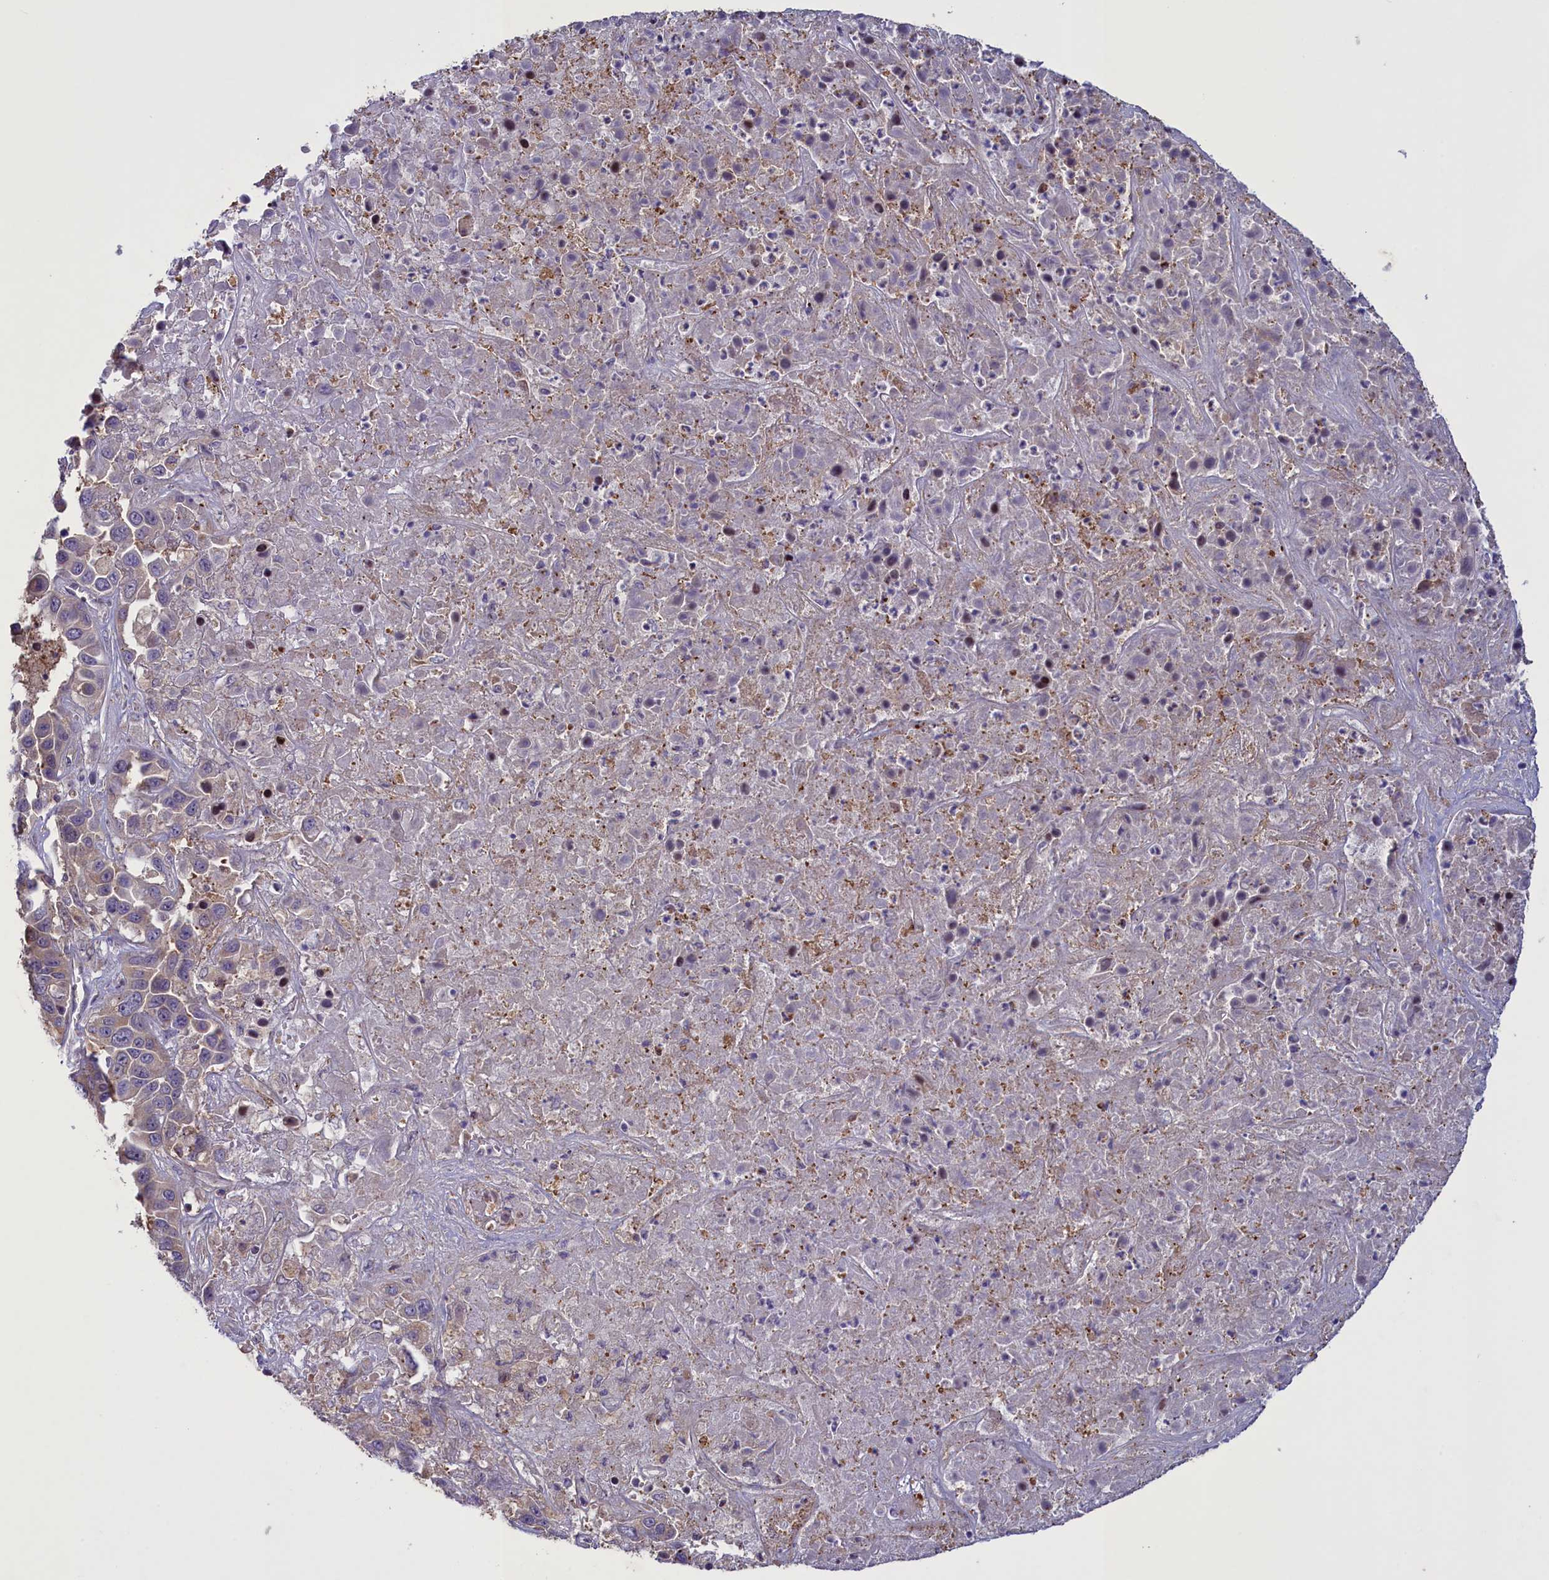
{"staining": {"intensity": "negative", "quantity": "none", "location": "none"}, "tissue": "liver cancer", "cell_type": "Tumor cells", "image_type": "cancer", "snomed": [{"axis": "morphology", "description": "Cholangiocarcinoma"}, {"axis": "topography", "description": "Liver"}], "caption": "An IHC histopathology image of cholangiocarcinoma (liver) is shown. There is no staining in tumor cells of cholangiocarcinoma (liver).", "gene": "MAN2C1", "patient": {"sex": "female", "age": 52}}